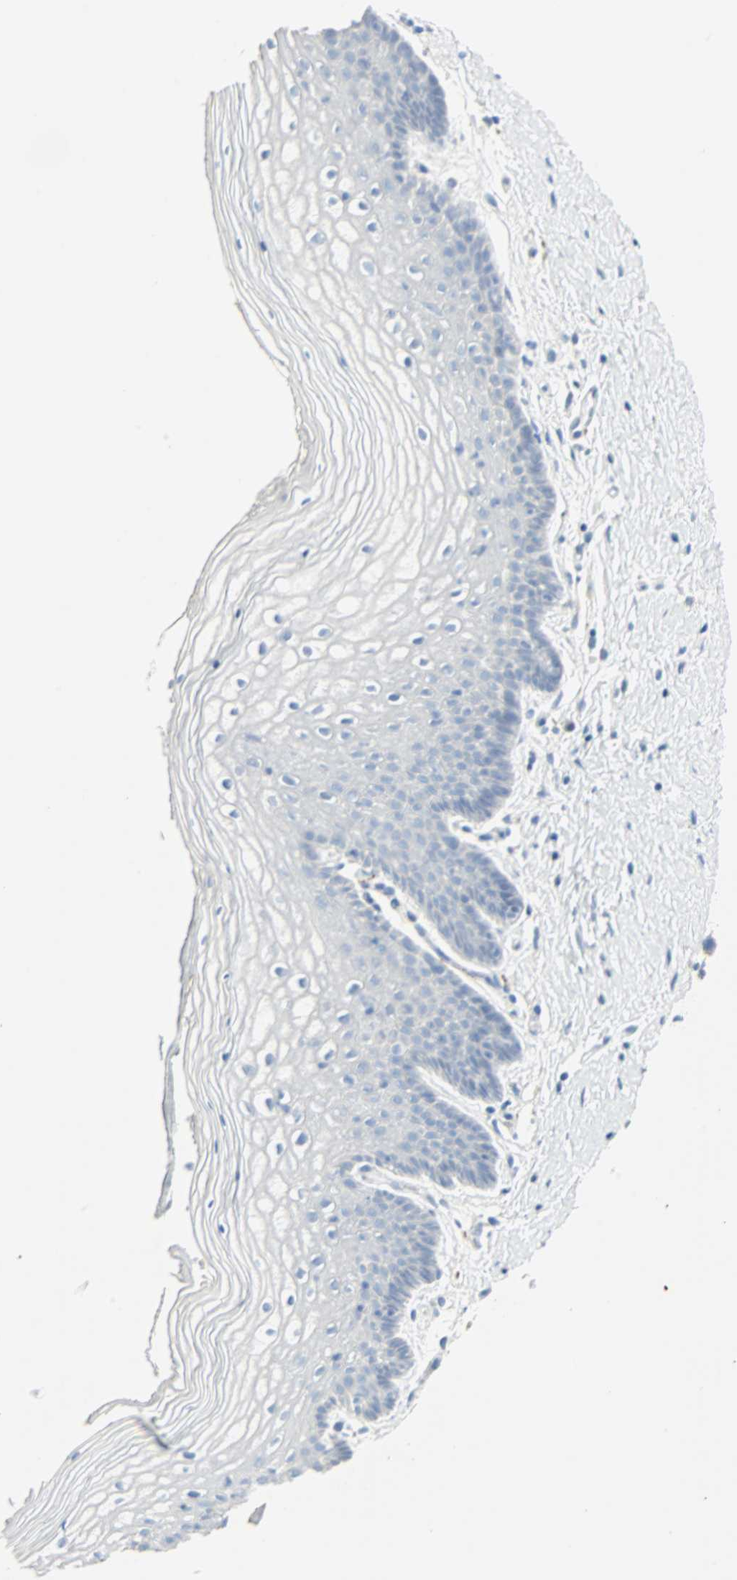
{"staining": {"intensity": "negative", "quantity": "none", "location": "none"}, "tissue": "vagina", "cell_type": "Squamous epithelial cells", "image_type": "normal", "snomed": [{"axis": "morphology", "description": "Normal tissue, NOS"}, {"axis": "topography", "description": "Vagina"}], "caption": "Squamous epithelial cells show no significant positivity in normal vagina. (Brightfield microscopy of DAB IHC at high magnification).", "gene": "STX1A", "patient": {"sex": "female", "age": 46}}